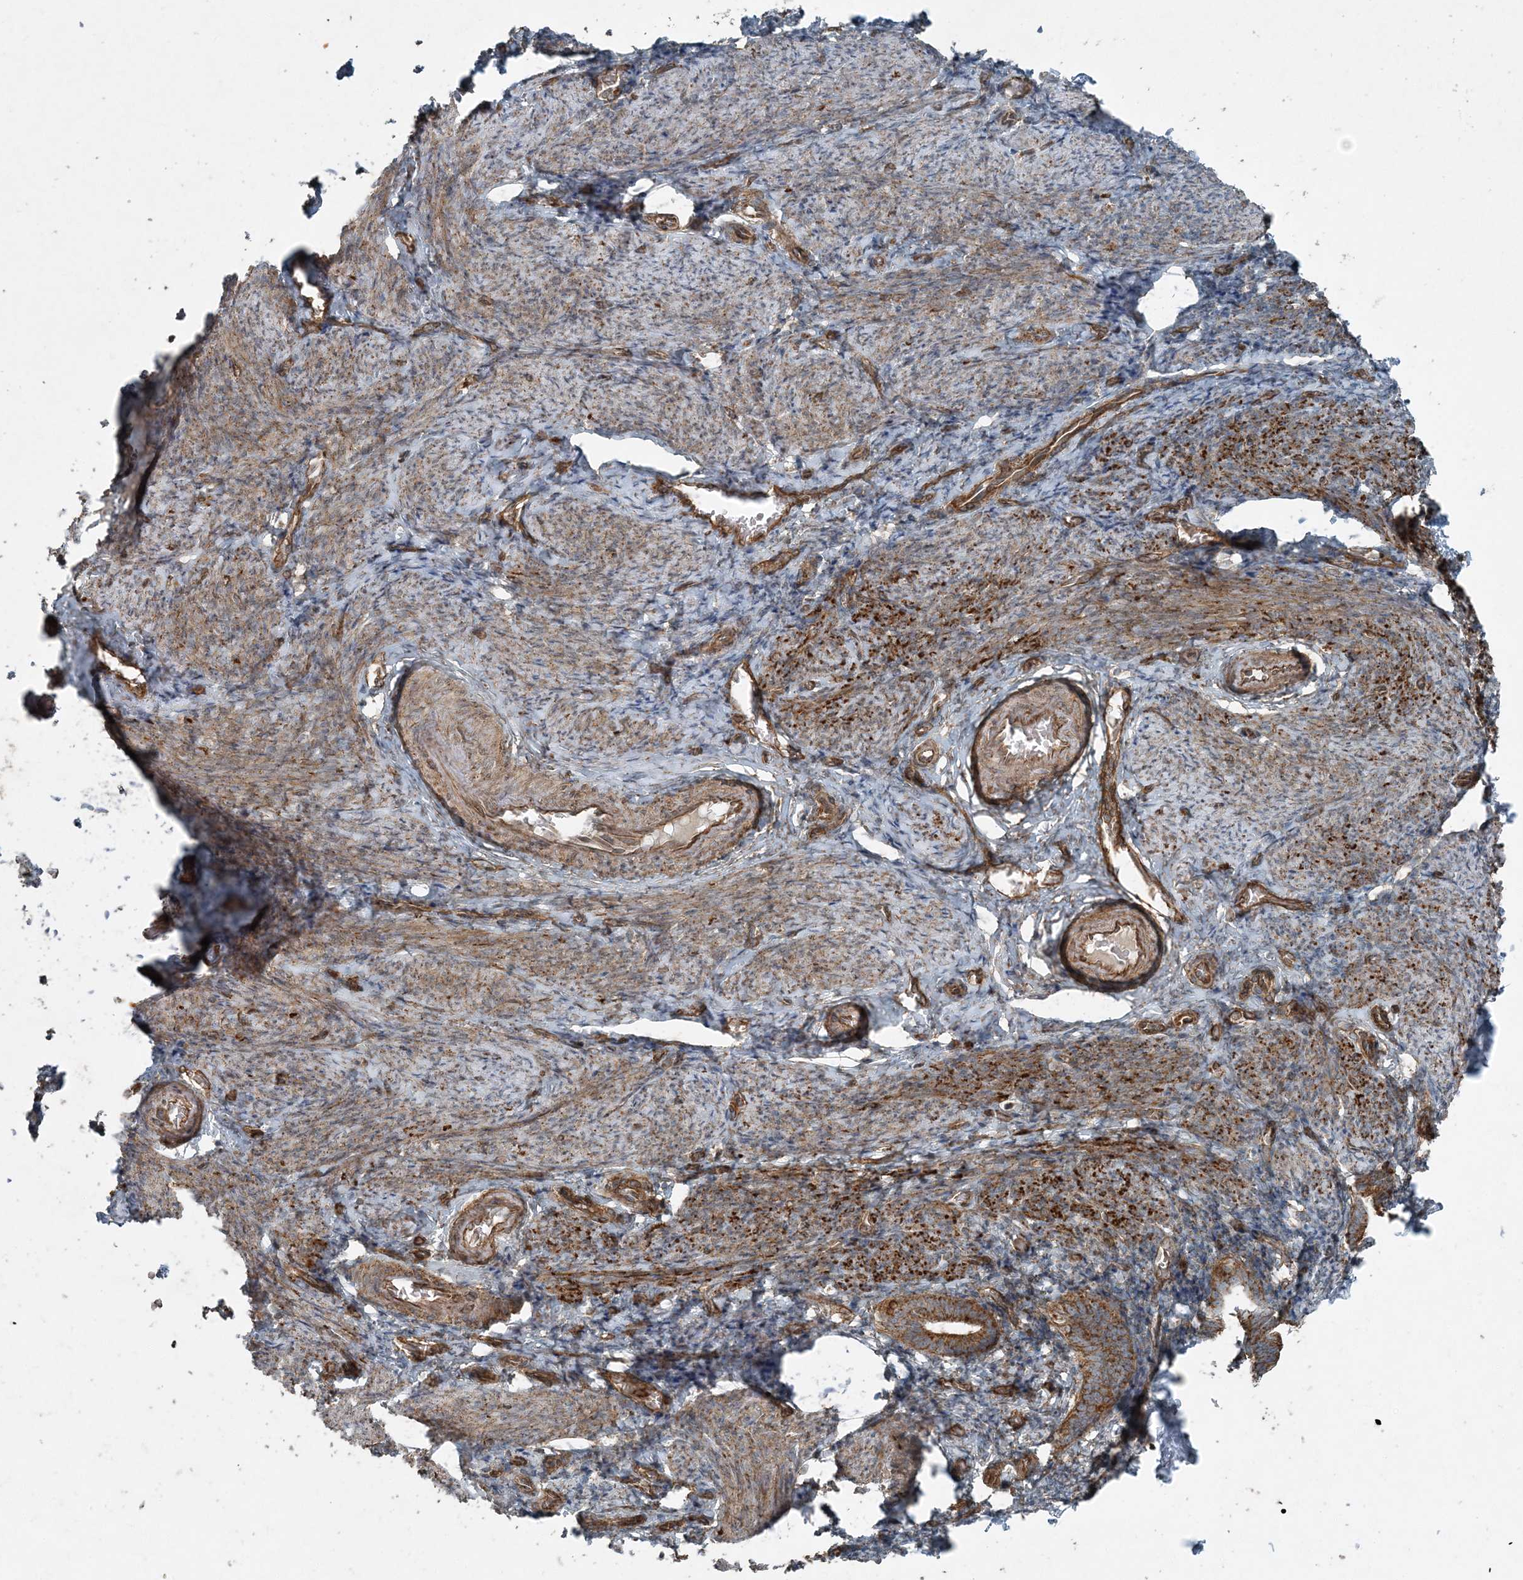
{"staining": {"intensity": "weak", "quantity": "25%-75%", "location": "cytoplasmic/membranous"}, "tissue": "endometrium", "cell_type": "Cells in endometrial stroma", "image_type": "normal", "snomed": [{"axis": "morphology", "description": "Normal tissue, NOS"}, {"axis": "topography", "description": "Endometrium"}], "caption": "DAB (3,3'-diaminobenzidine) immunohistochemical staining of unremarkable endometrium displays weak cytoplasmic/membranous protein staining in approximately 25%-75% of cells in endometrial stroma. Using DAB (3,3'-diaminobenzidine) (brown) and hematoxylin (blue) stains, captured at high magnification using brightfield microscopy.", "gene": "COPS7B", "patient": {"sex": "female", "age": 51}}